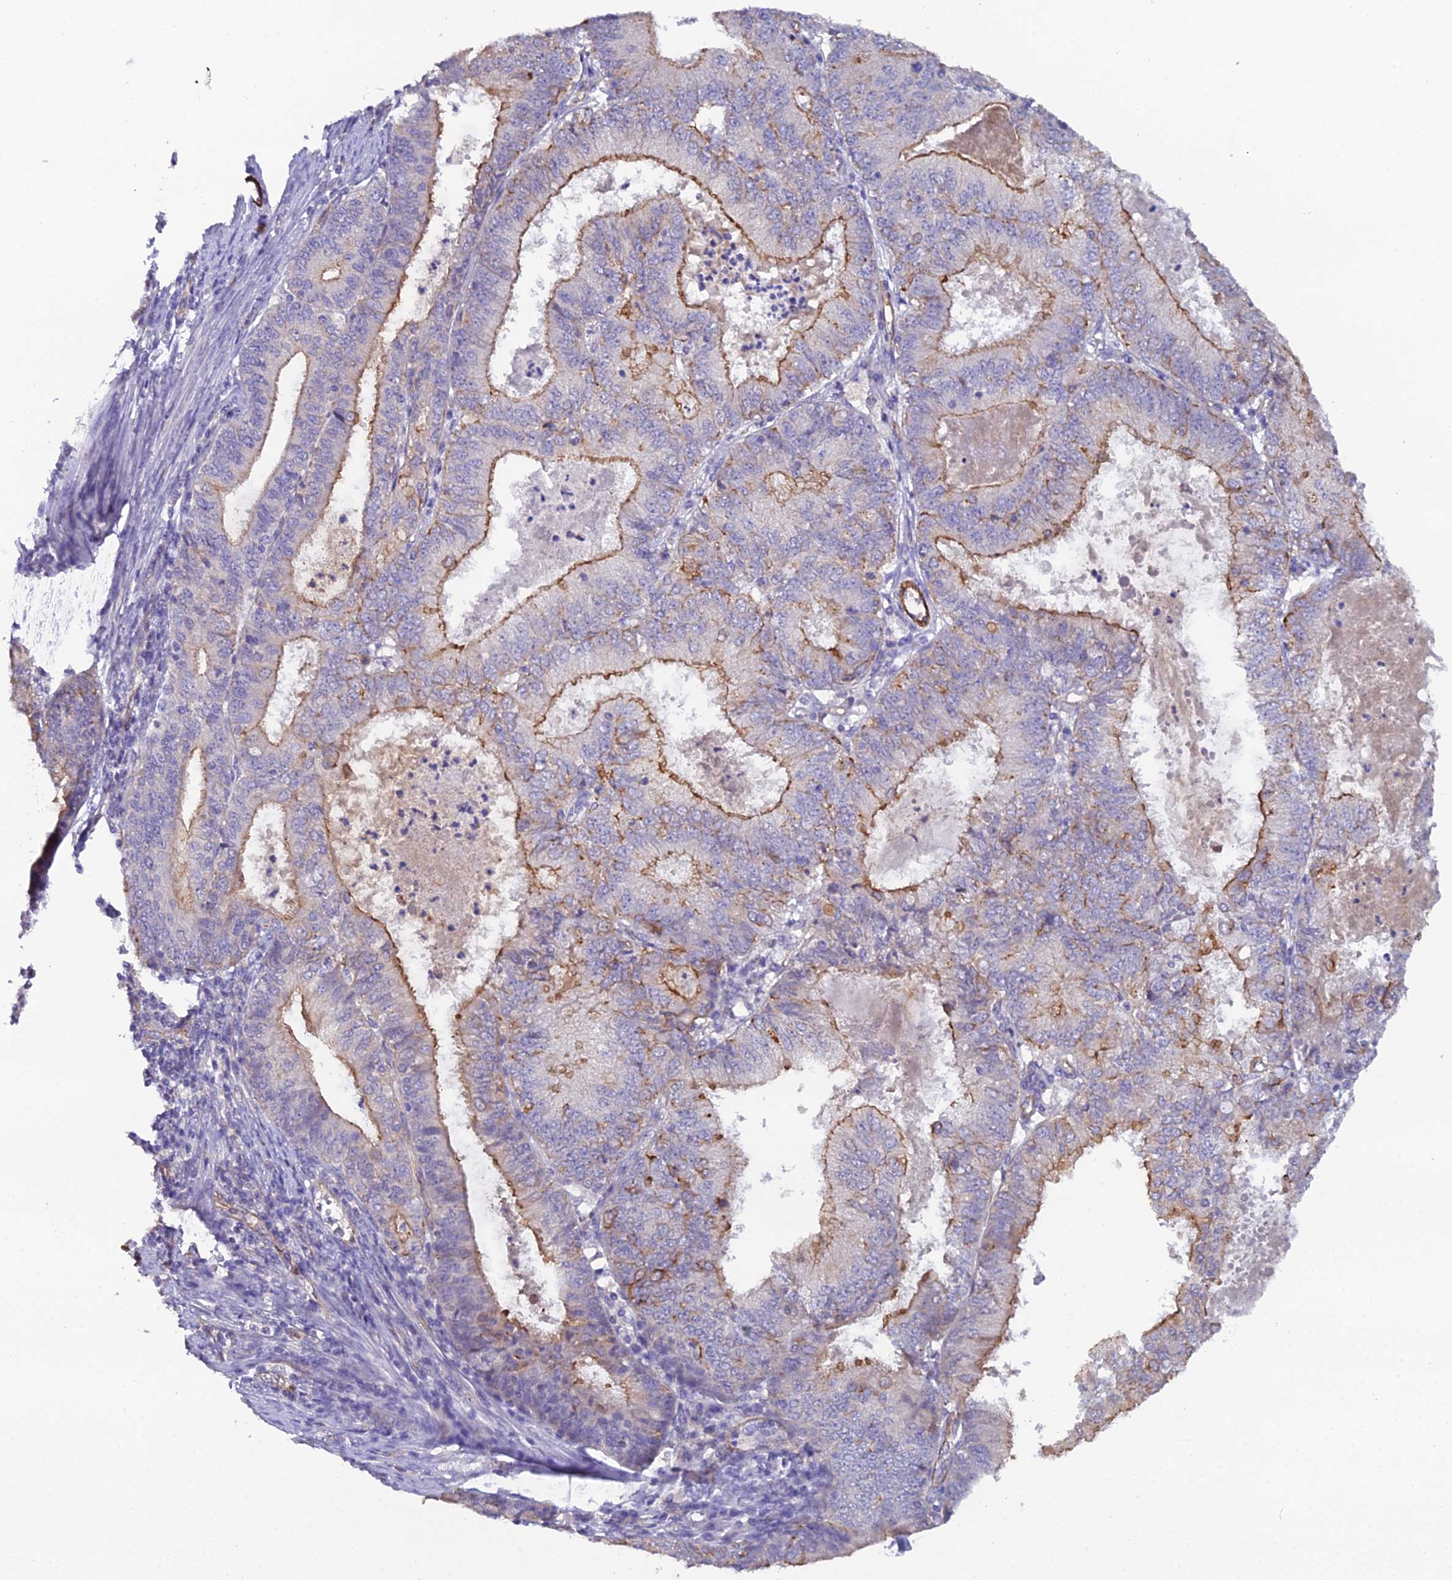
{"staining": {"intensity": "moderate", "quantity": "25%-75%", "location": "cytoplasmic/membranous"}, "tissue": "endometrial cancer", "cell_type": "Tumor cells", "image_type": "cancer", "snomed": [{"axis": "morphology", "description": "Adenocarcinoma, NOS"}, {"axis": "topography", "description": "Endometrium"}], "caption": "A brown stain shows moderate cytoplasmic/membranous expression of a protein in endometrial adenocarcinoma tumor cells.", "gene": "CFAP47", "patient": {"sex": "female", "age": 57}}